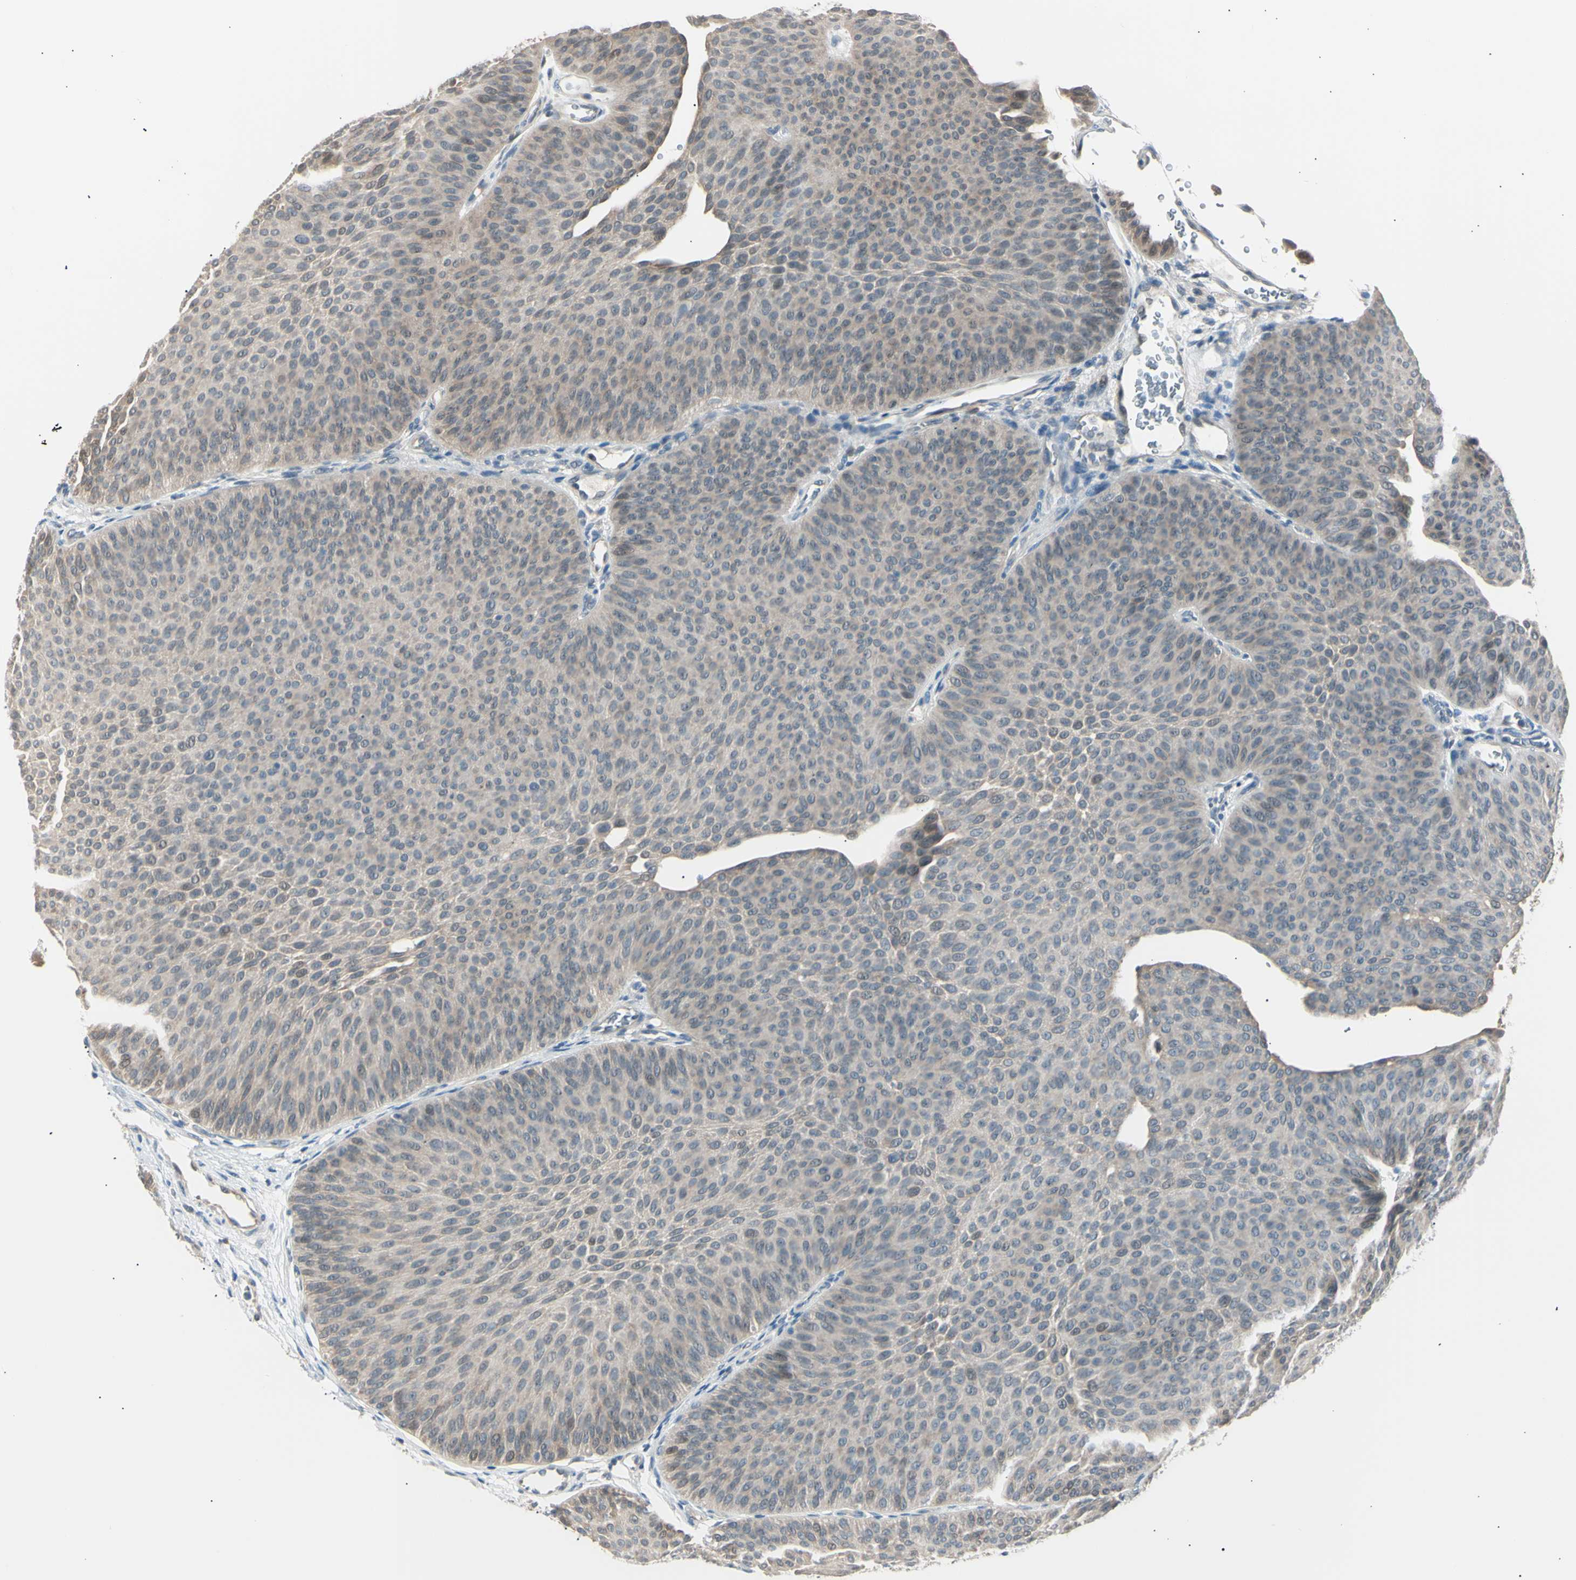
{"staining": {"intensity": "weak", "quantity": ">75%", "location": "cytoplasmic/membranous"}, "tissue": "urothelial cancer", "cell_type": "Tumor cells", "image_type": "cancer", "snomed": [{"axis": "morphology", "description": "Urothelial carcinoma, Low grade"}, {"axis": "topography", "description": "Urinary bladder"}], "caption": "This micrograph exhibits urothelial cancer stained with immunohistochemistry (IHC) to label a protein in brown. The cytoplasmic/membranous of tumor cells show weak positivity for the protein. Nuclei are counter-stained blue.", "gene": "LHPP", "patient": {"sex": "female", "age": 60}}